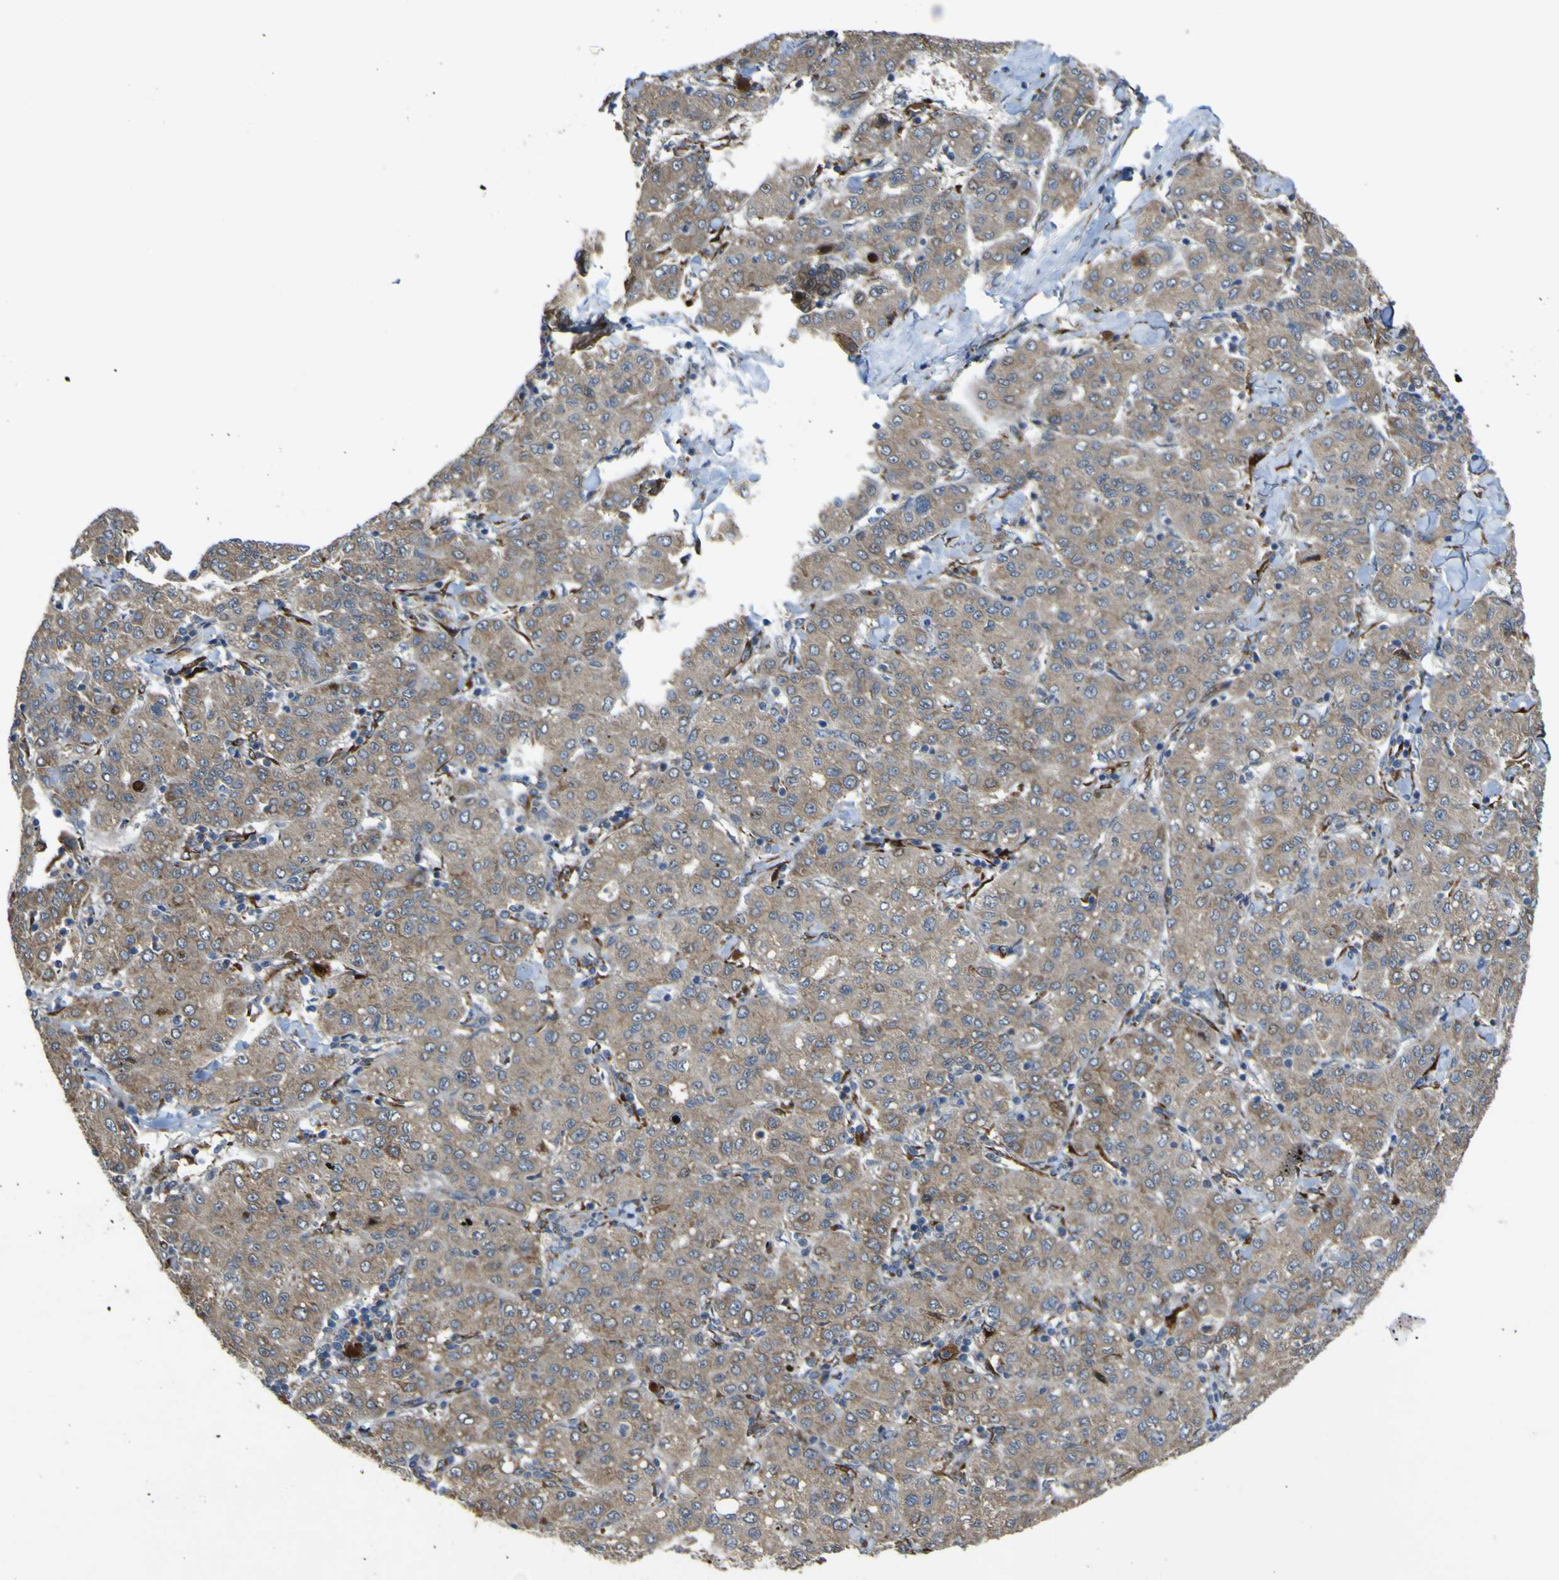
{"staining": {"intensity": "moderate", "quantity": ">75%", "location": "cytoplasmic/membranous"}, "tissue": "liver cancer", "cell_type": "Tumor cells", "image_type": "cancer", "snomed": [{"axis": "morphology", "description": "Carcinoma, Hepatocellular, NOS"}, {"axis": "topography", "description": "Liver"}], "caption": "Brown immunohistochemical staining in liver cancer (hepatocellular carcinoma) demonstrates moderate cytoplasmic/membranous staining in approximately >75% of tumor cells.", "gene": "LBHD1", "patient": {"sex": "male", "age": 65}}